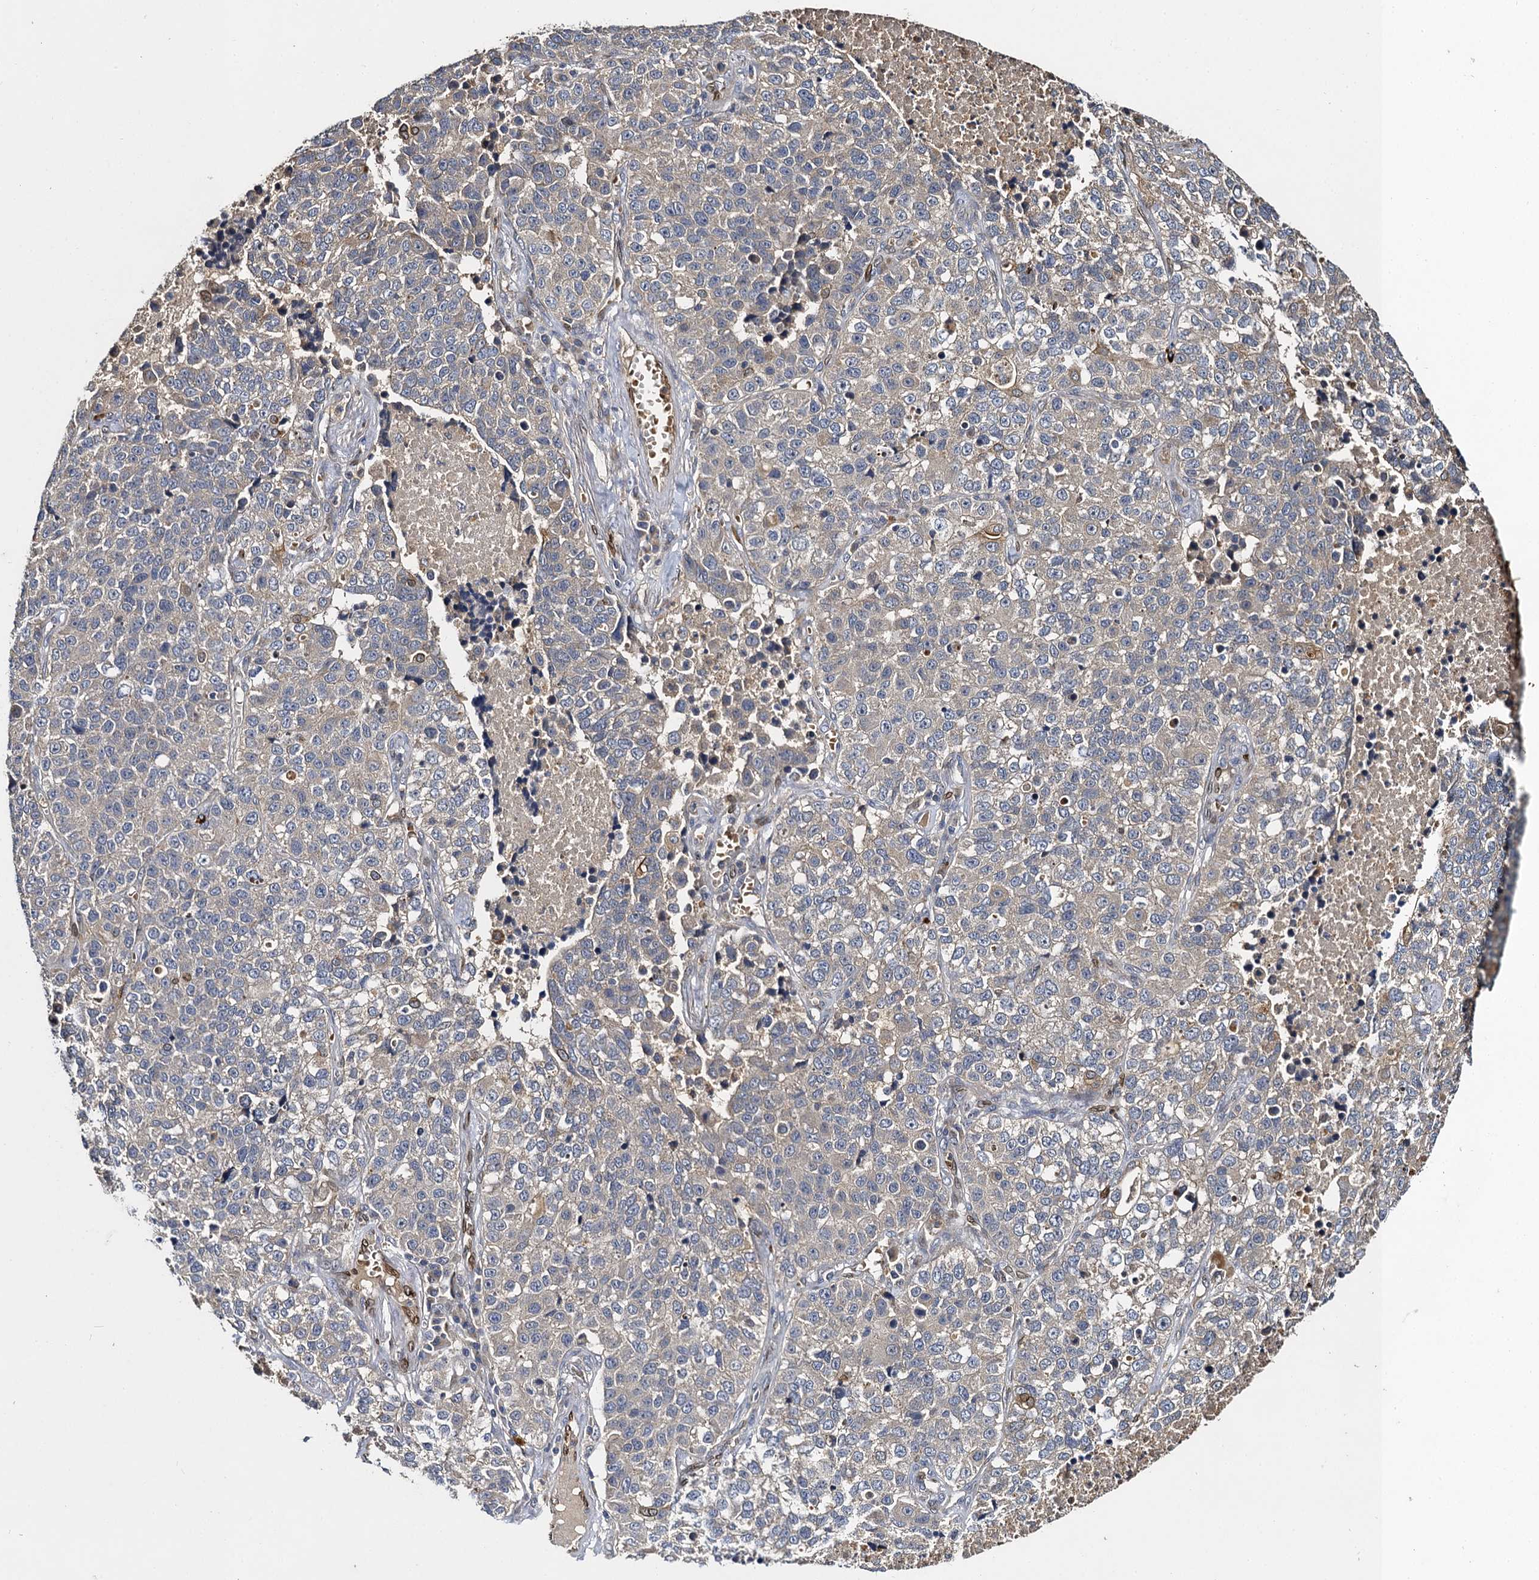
{"staining": {"intensity": "negative", "quantity": "none", "location": "none"}, "tissue": "lung cancer", "cell_type": "Tumor cells", "image_type": "cancer", "snomed": [{"axis": "morphology", "description": "Adenocarcinoma, NOS"}, {"axis": "topography", "description": "Lung"}], "caption": "IHC of human adenocarcinoma (lung) demonstrates no expression in tumor cells.", "gene": "SLC11A2", "patient": {"sex": "male", "age": 49}}